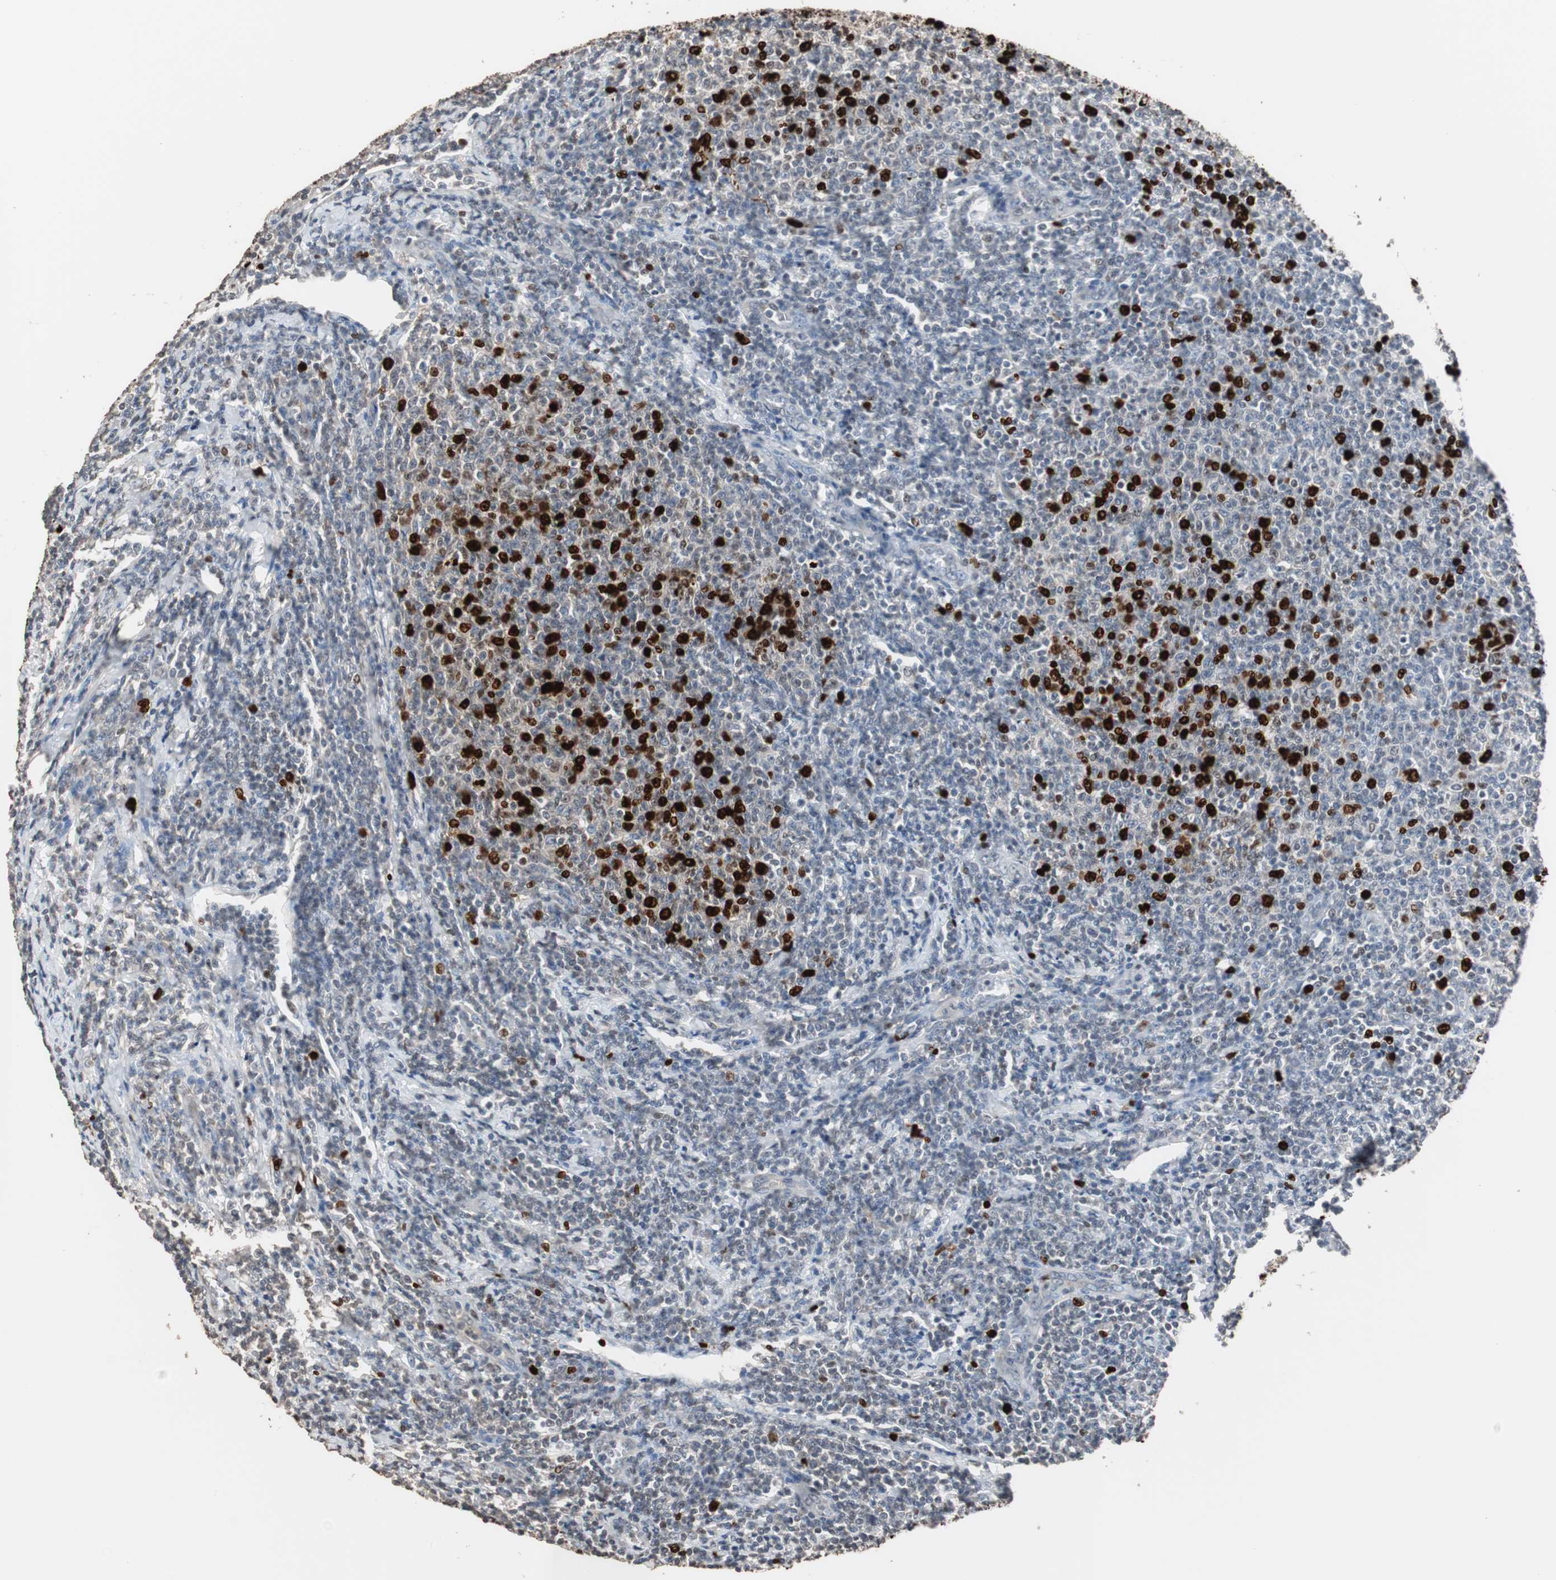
{"staining": {"intensity": "strong", "quantity": "<25%", "location": "nuclear"}, "tissue": "lymphoma", "cell_type": "Tumor cells", "image_type": "cancer", "snomed": [{"axis": "morphology", "description": "Malignant lymphoma, non-Hodgkin's type, Low grade"}, {"axis": "topography", "description": "Lymph node"}], "caption": "A micrograph of low-grade malignant lymphoma, non-Hodgkin's type stained for a protein demonstrates strong nuclear brown staining in tumor cells. (DAB = brown stain, brightfield microscopy at high magnification).", "gene": "TOP2A", "patient": {"sex": "male", "age": 66}}